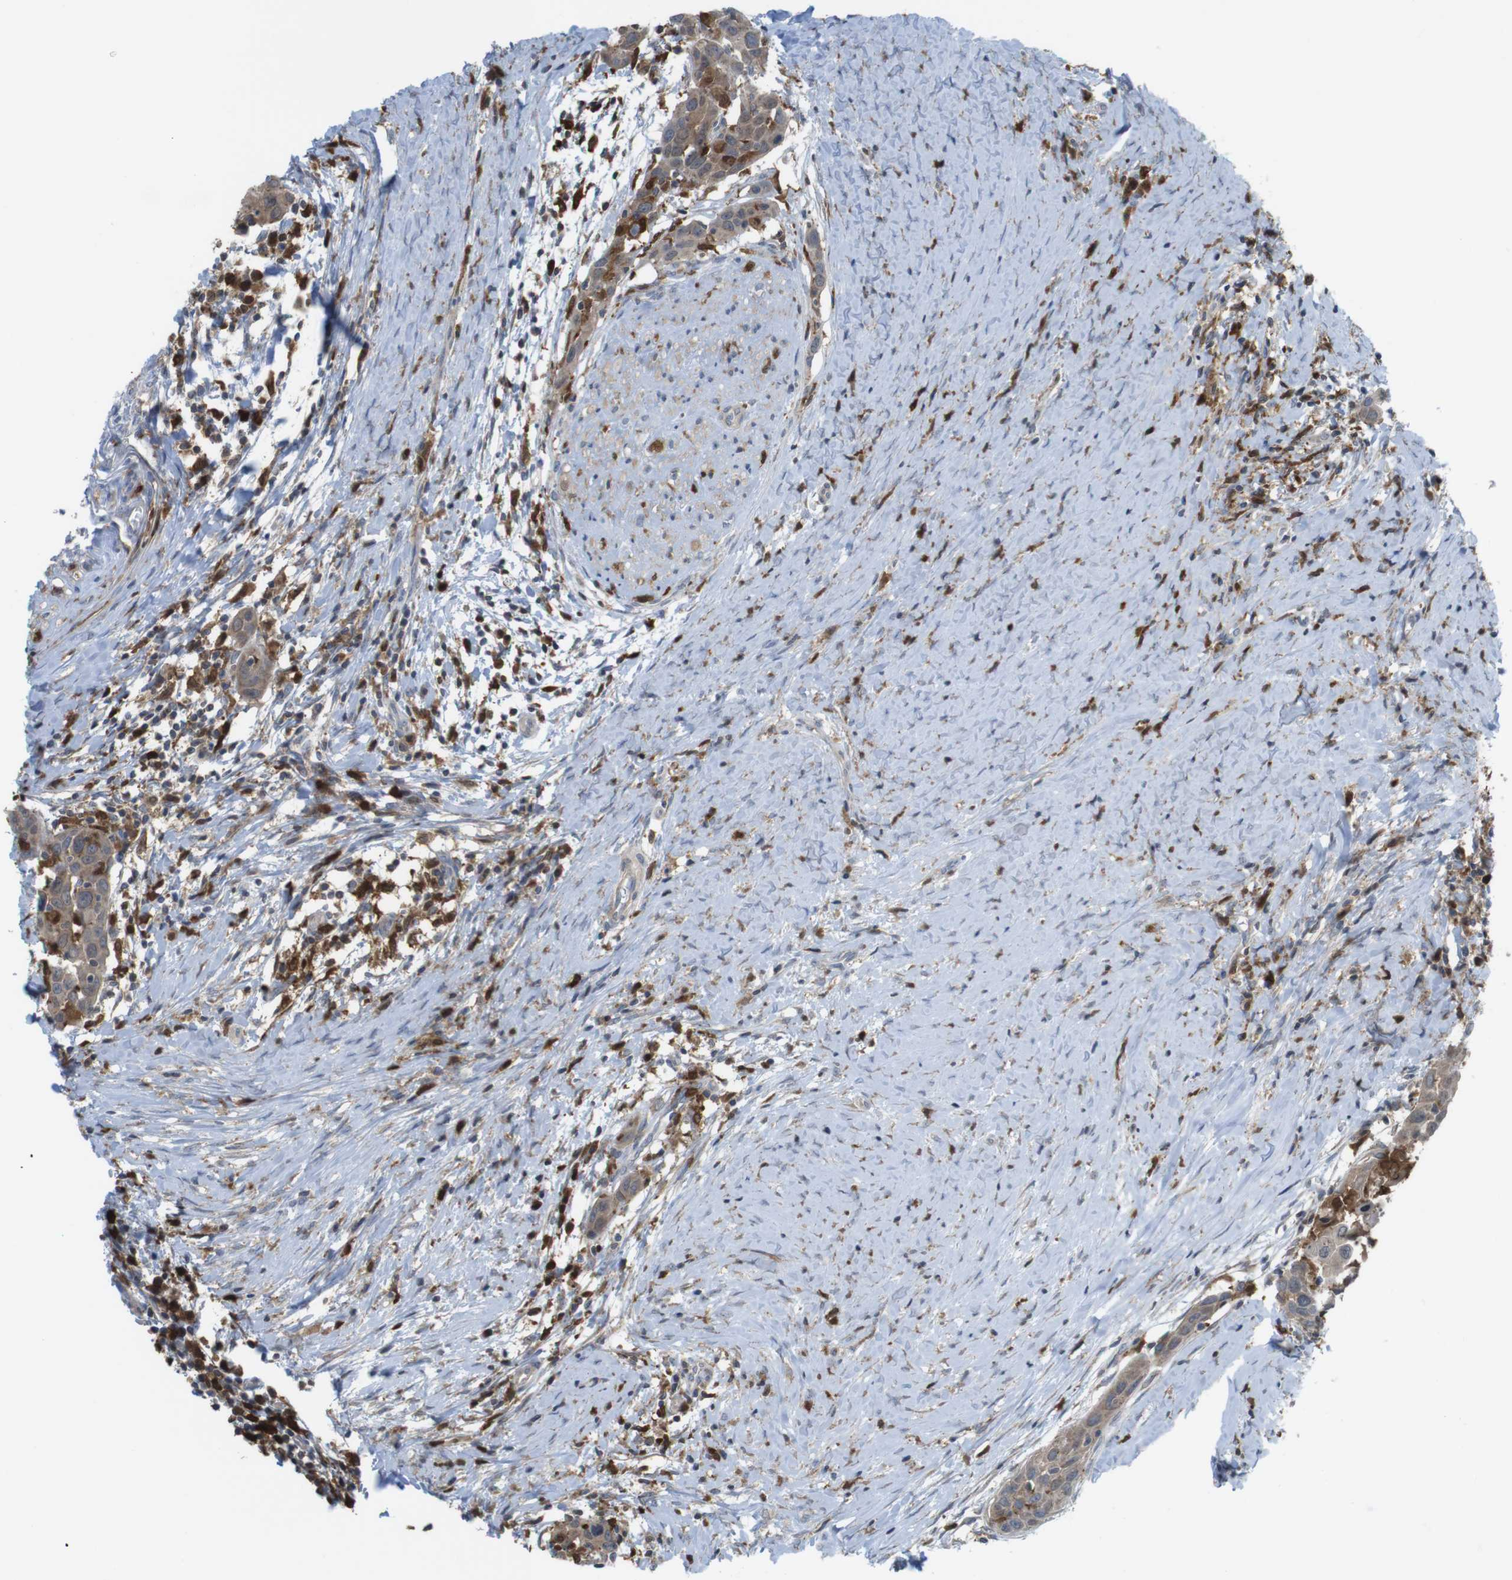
{"staining": {"intensity": "weak", "quantity": ">75%", "location": "cytoplasmic/membranous"}, "tissue": "head and neck cancer", "cell_type": "Tumor cells", "image_type": "cancer", "snomed": [{"axis": "morphology", "description": "Squamous cell carcinoma, NOS"}, {"axis": "topography", "description": "Oral tissue"}, {"axis": "topography", "description": "Head-Neck"}], "caption": "DAB (3,3'-diaminobenzidine) immunohistochemical staining of head and neck cancer reveals weak cytoplasmic/membranous protein staining in about >75% of tumor cells. Immunohistochemistry (ihc) stains the protein of interest in brown and the nuclei are stained blue.", "gene": "PRKCD", "patient": {"sex": "female", "age": 50}}